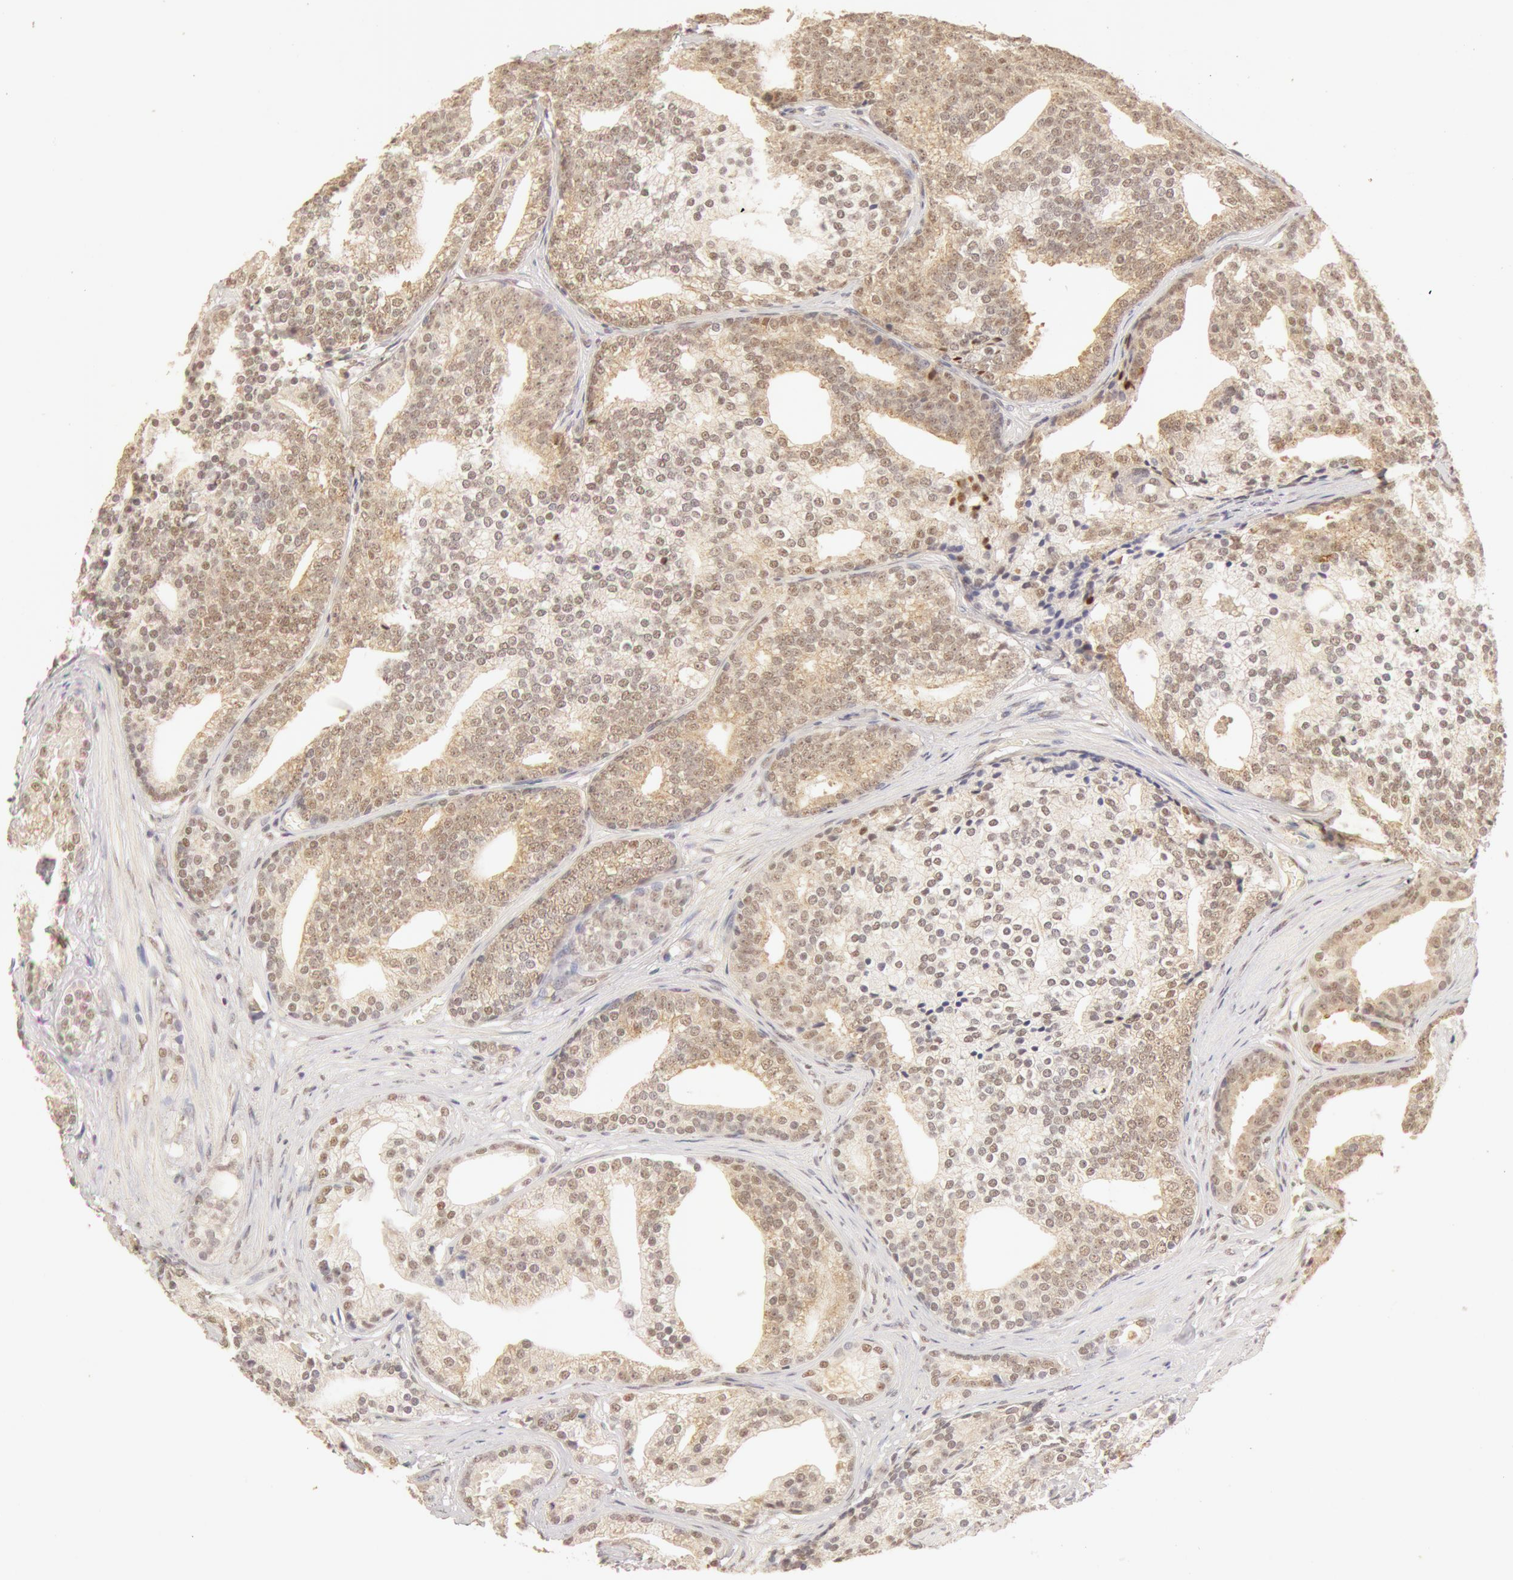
{"staining": {"intensity": "moderate", "quantity": ">75%", "location": "cytoplasmic/membranous,nuclear"}, "tissue": "prostate cancer", "cell_type": "Tumor cells", "image_type": "cancer", "snomed": [{"axis": "morphology", "description": "Adenocarcinoma, Low grade"}, {"axis": "topography", "description": "Prostate"}], "caption": "Immunohistochemical staining of human prostate cancer (low-grade adenocarcinoma) exhibits moderate cytoplasmic/membranous and nuclear protein positivity in about >75% of tumor cells.", "gene": "SNRNP70", "patient": {"sex": "male", "age": 71}}